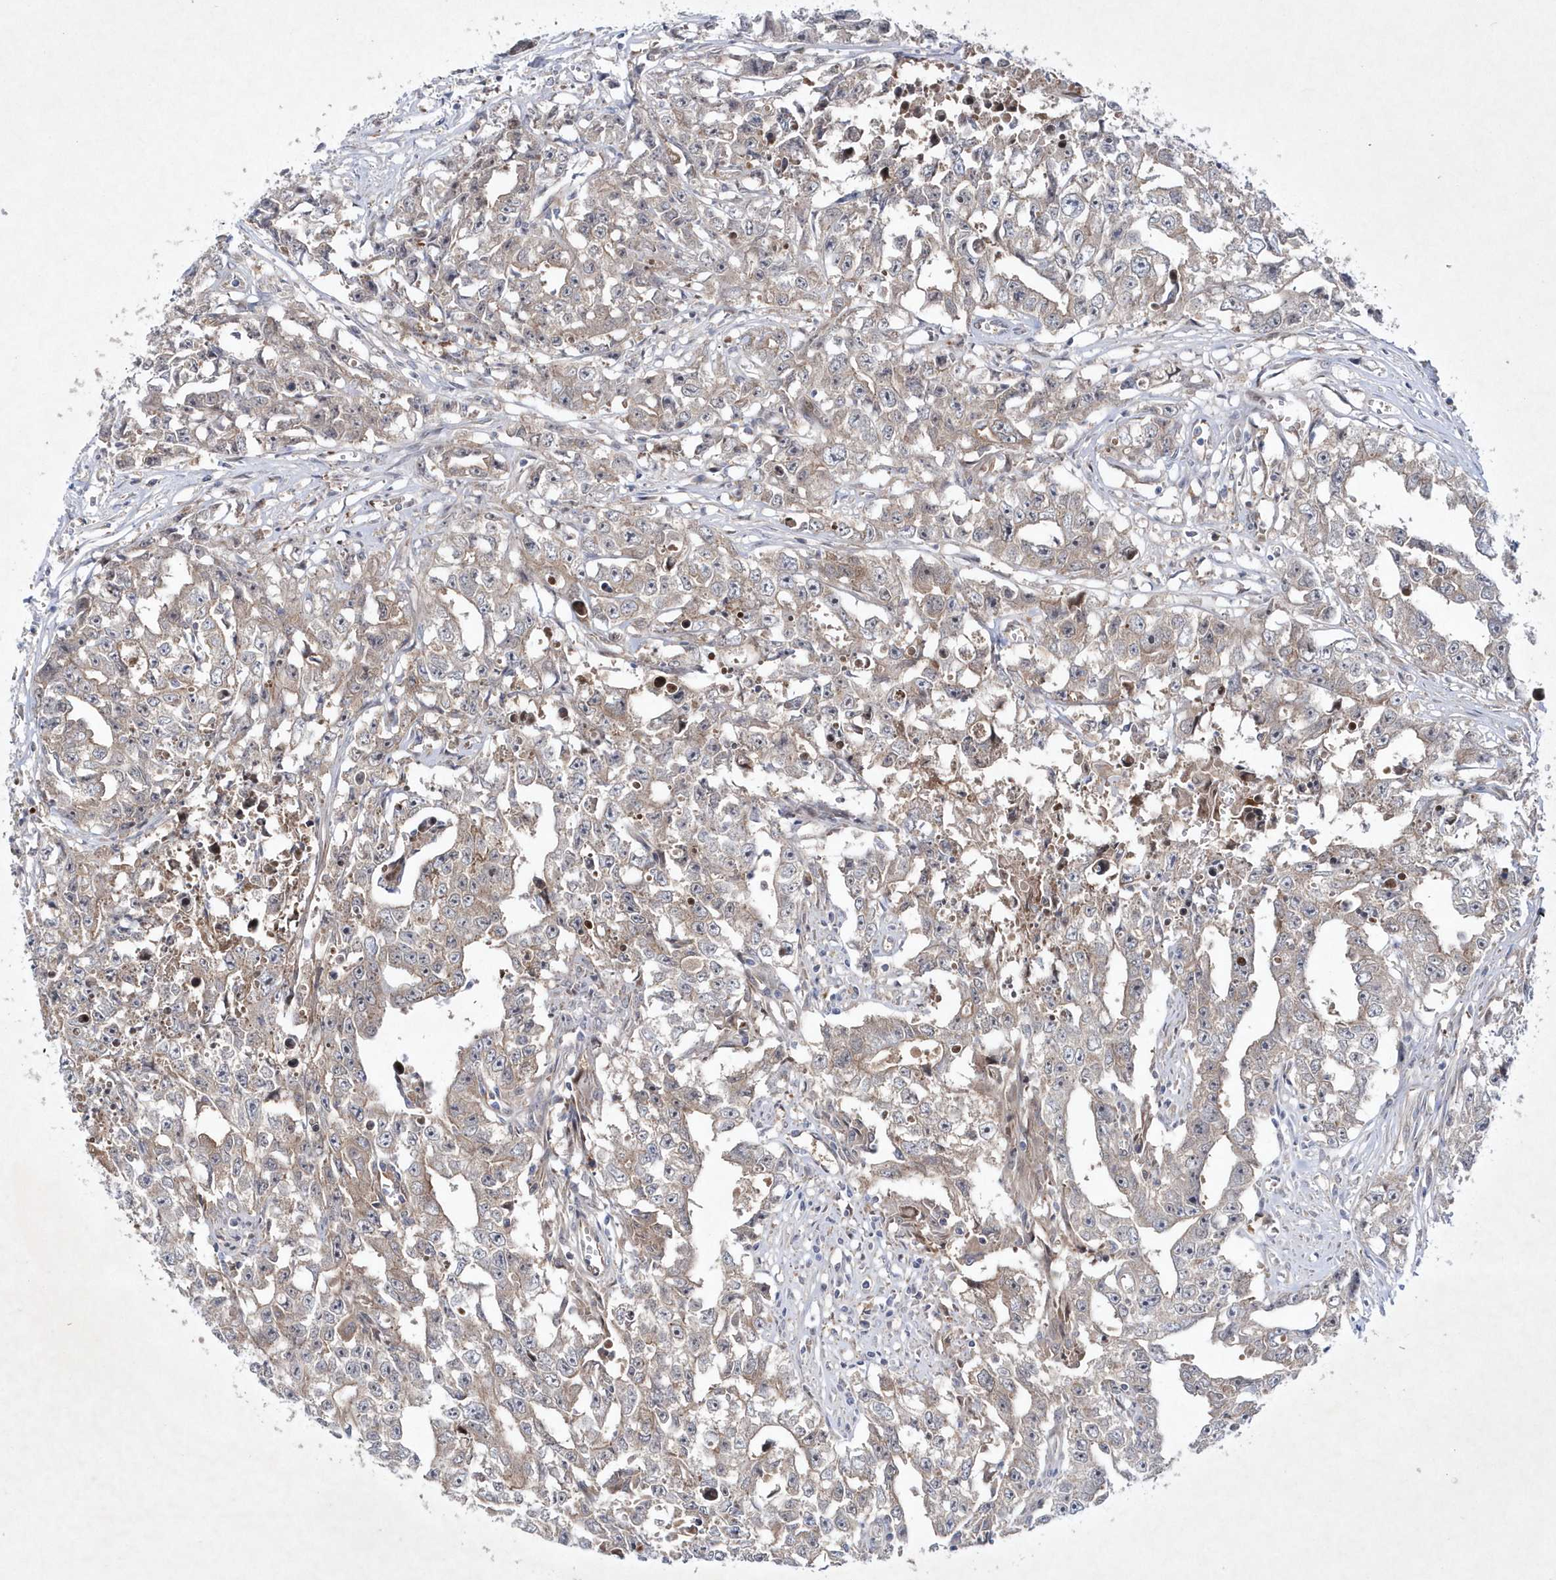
{"staining": {"intensity": "weak", "quantity": "25%-75%", "location": "cytoplasmic/membranous"}, "tissue": "testis cancer", "cell_type": "Tumor cells", "image_type": "cancer", "snomed": [{"axis": "morphology", "description": "Seminoma, NOS"}, {"axis": "morphology", "description": "Carcinoma, Embryonal, NOS"}, {"axis": "topography", "description": "Testis"}], "caption": "Testis cancer (seminoma) was stained to show a protein in brown. There is low levels of weak cytoplasmic/membranous positivity in approximately 25%-75% of tumor cells.", "gene": "DSPP", "patient": {"sex": "male", "age": 43}}